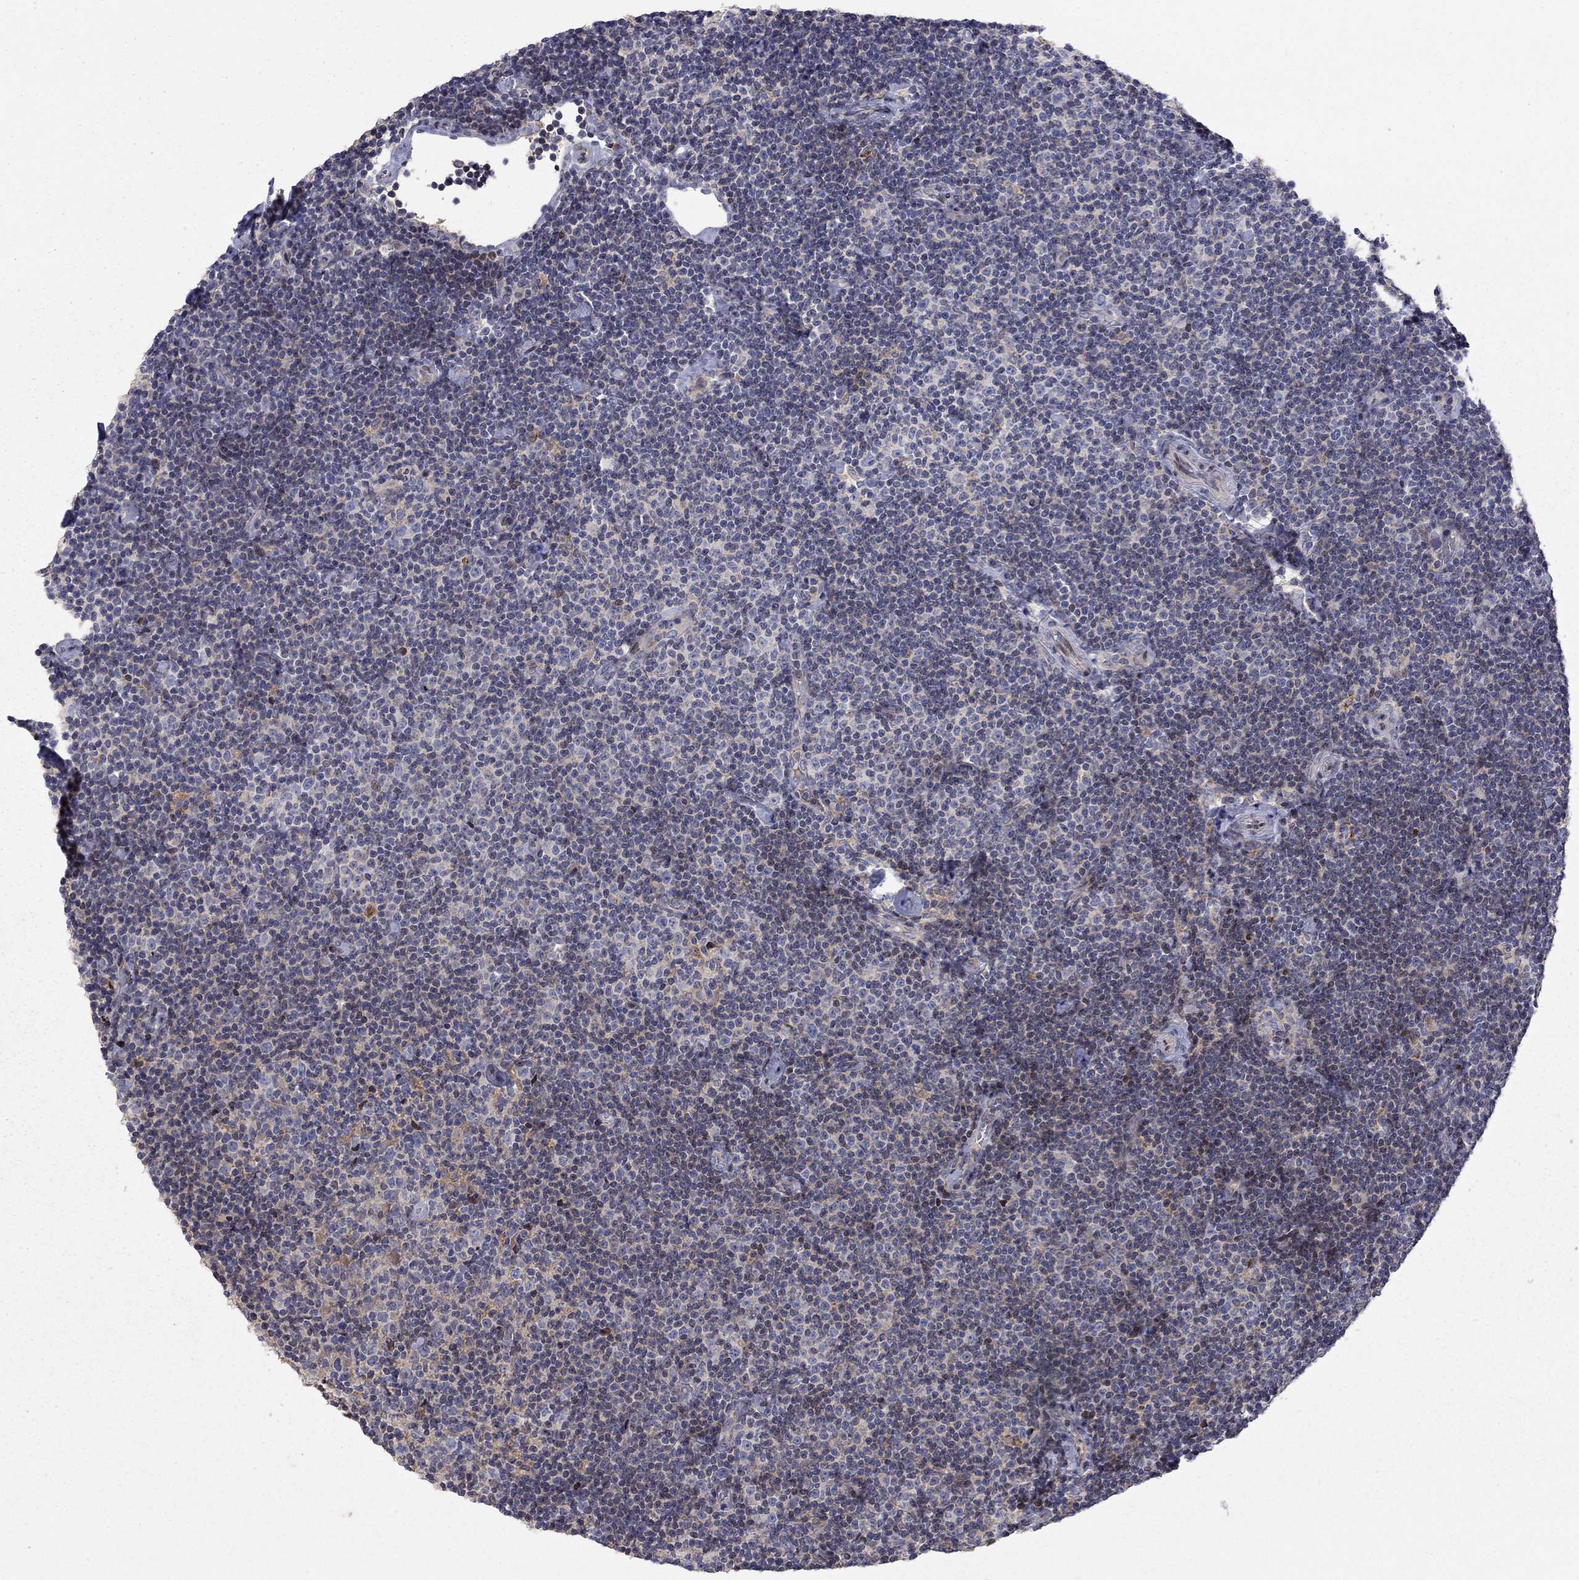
{"staining": {"intensity": "negative", "quantity": "none", "location": "none"}, "tissue": "lymphoma", "cell_type": "Tumor cells", "image_type": "cancer", "snomed": [{"axis": "morphology", "description": "Malignant lymphoma, non-Hodgkin's type, Low grade"}, {"axis": "topography", "description": "Lymph node"}], "caption": "DAB (3,3'-diaminobenzidine) immunohistochemical staining of lymphoma exhibits no significant expression in tumor cells. (DAB (3,3'-diaminobenzidine) immunohistochemistry (IHC) visualized using brightfield microscopy, high magnification).", "gene": "ERN2", "patient": {"sex": "male", "age": 81}}